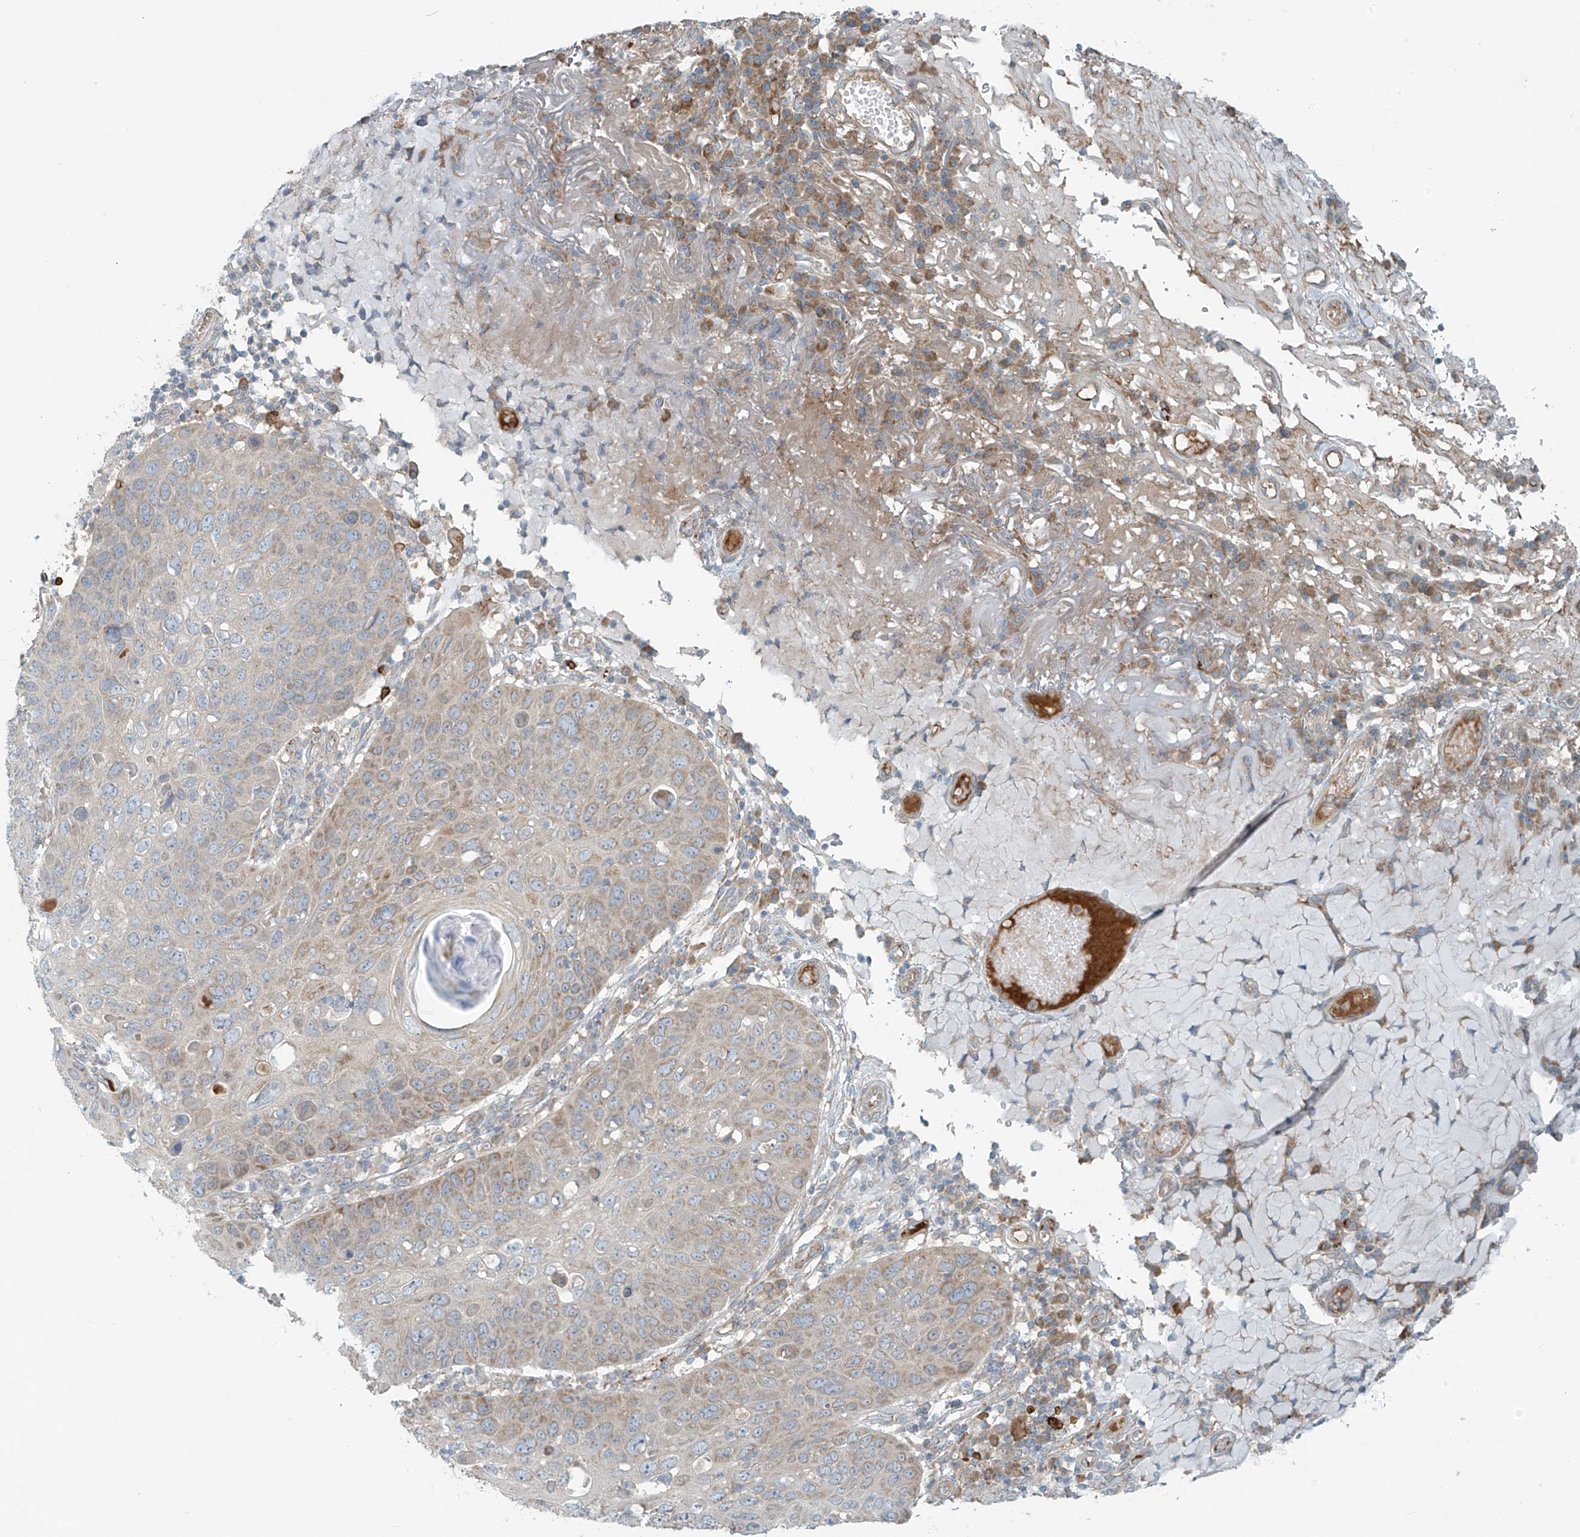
{"staining": {"intensity": "weak", "quantity": "<25%", "location": "cytoplasmic/membranous"}, "tissue": "skin cancer", "cell_type": "Tumor cells", "image_type": "cancer", "snomed": [{"axis": "morphology", "description": "Squamous cell carcinoma, NOS"}, {"axis": "topography", "description": "Skin"}], "caption": "The photomicrograph demonstrates no significant staining in tumor cells of squamous cell carcinoma (skin).", "gene": "LZTS3", "patient": {"sex": "female", "age": 90}}